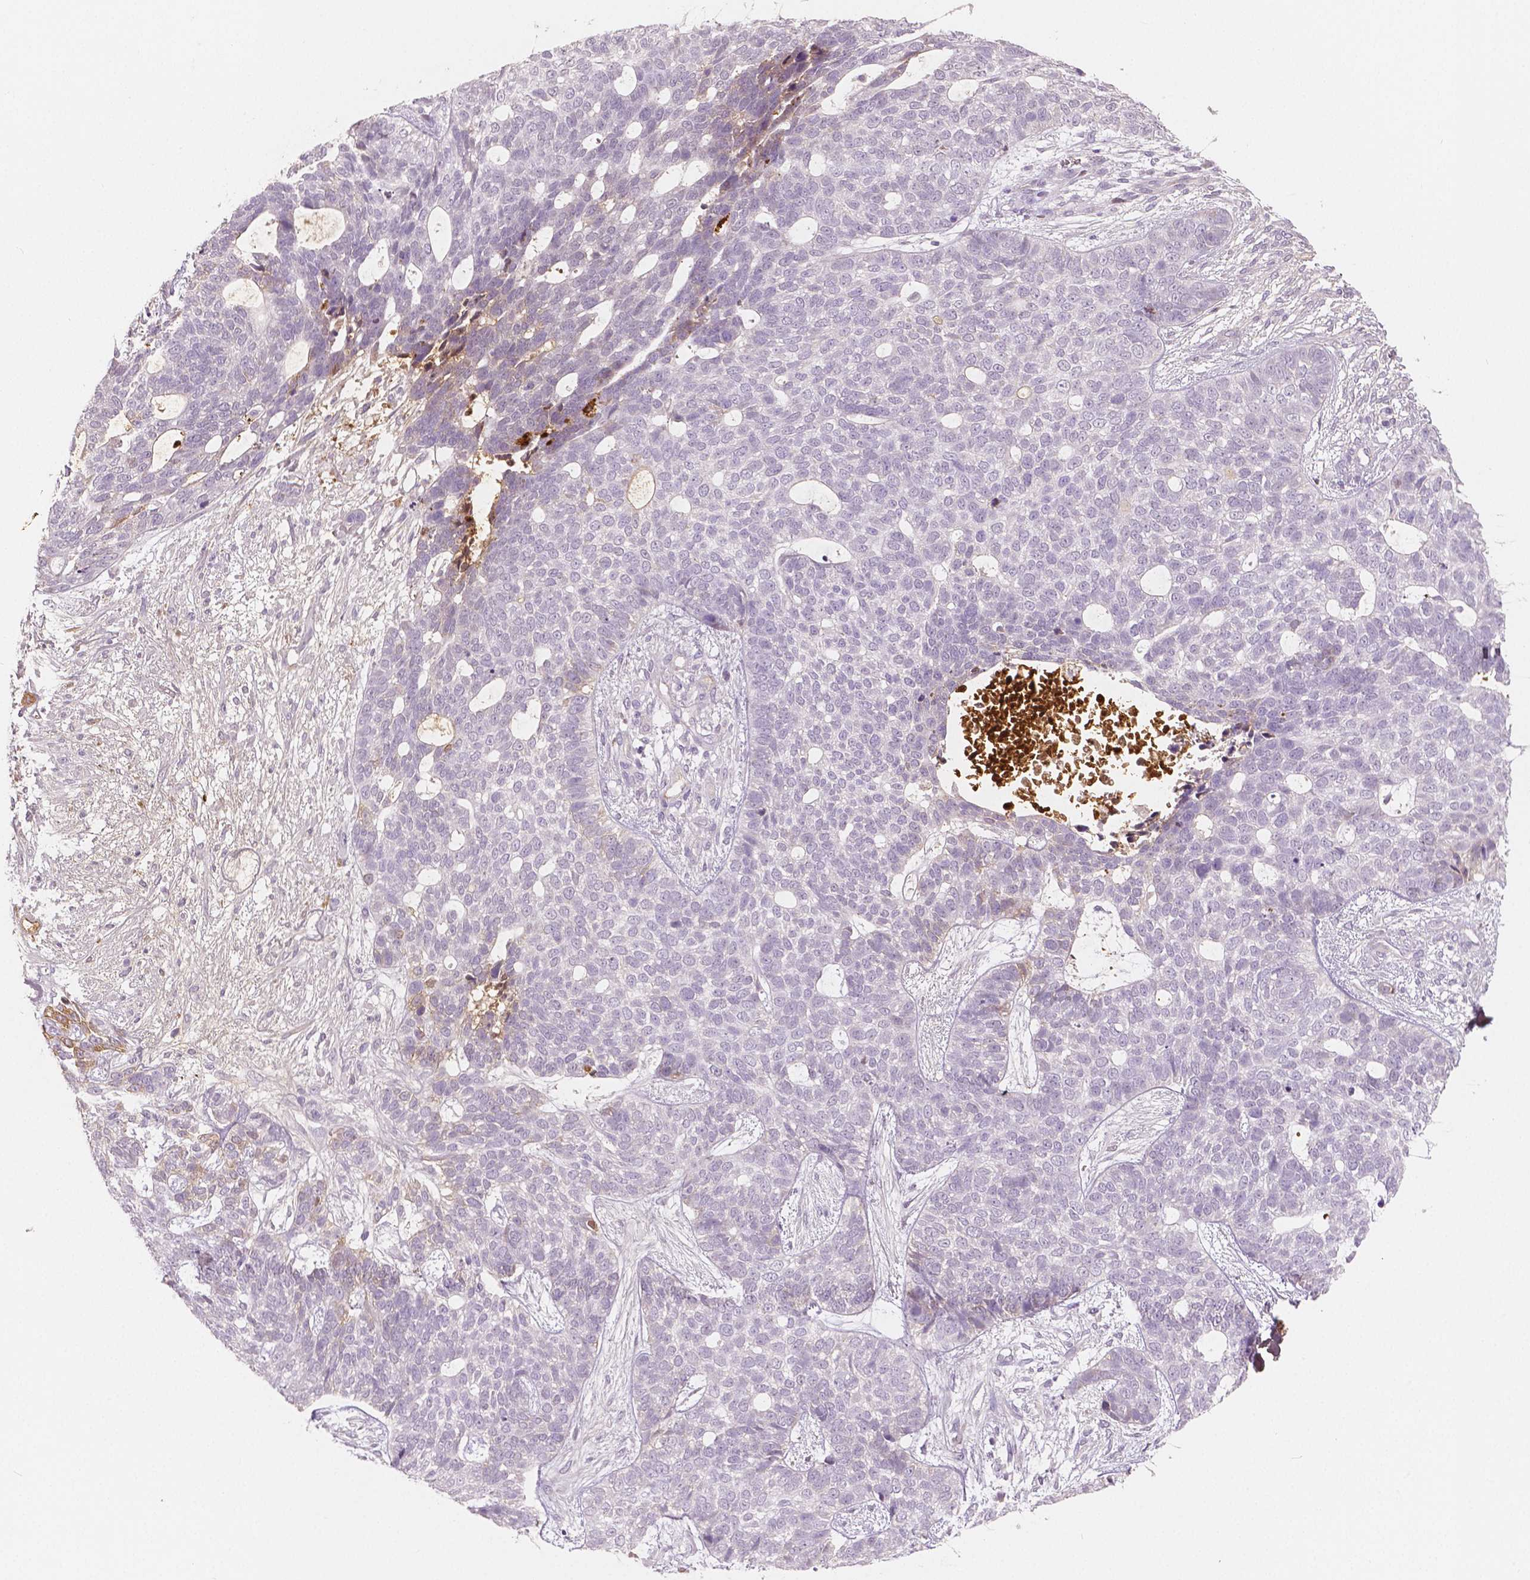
{"staining": {"intensity": "negative", "quantity": "none", "location": "none"}, "tissue": "skin cancer", "cell_type": "Tumor cells", "image_type": "cancer", "snomed": [{"axis": "morphology", "description": "Basal cell carcinoma"}, {"axis": "topography", "description": "Skin"}], "caption": "Immunohistochemical staining of skin basal cell carcinoma displays no significant positivity in tumor cells.", "gene": "APOA4", "patient": {"sex": "female", "age": 69}}